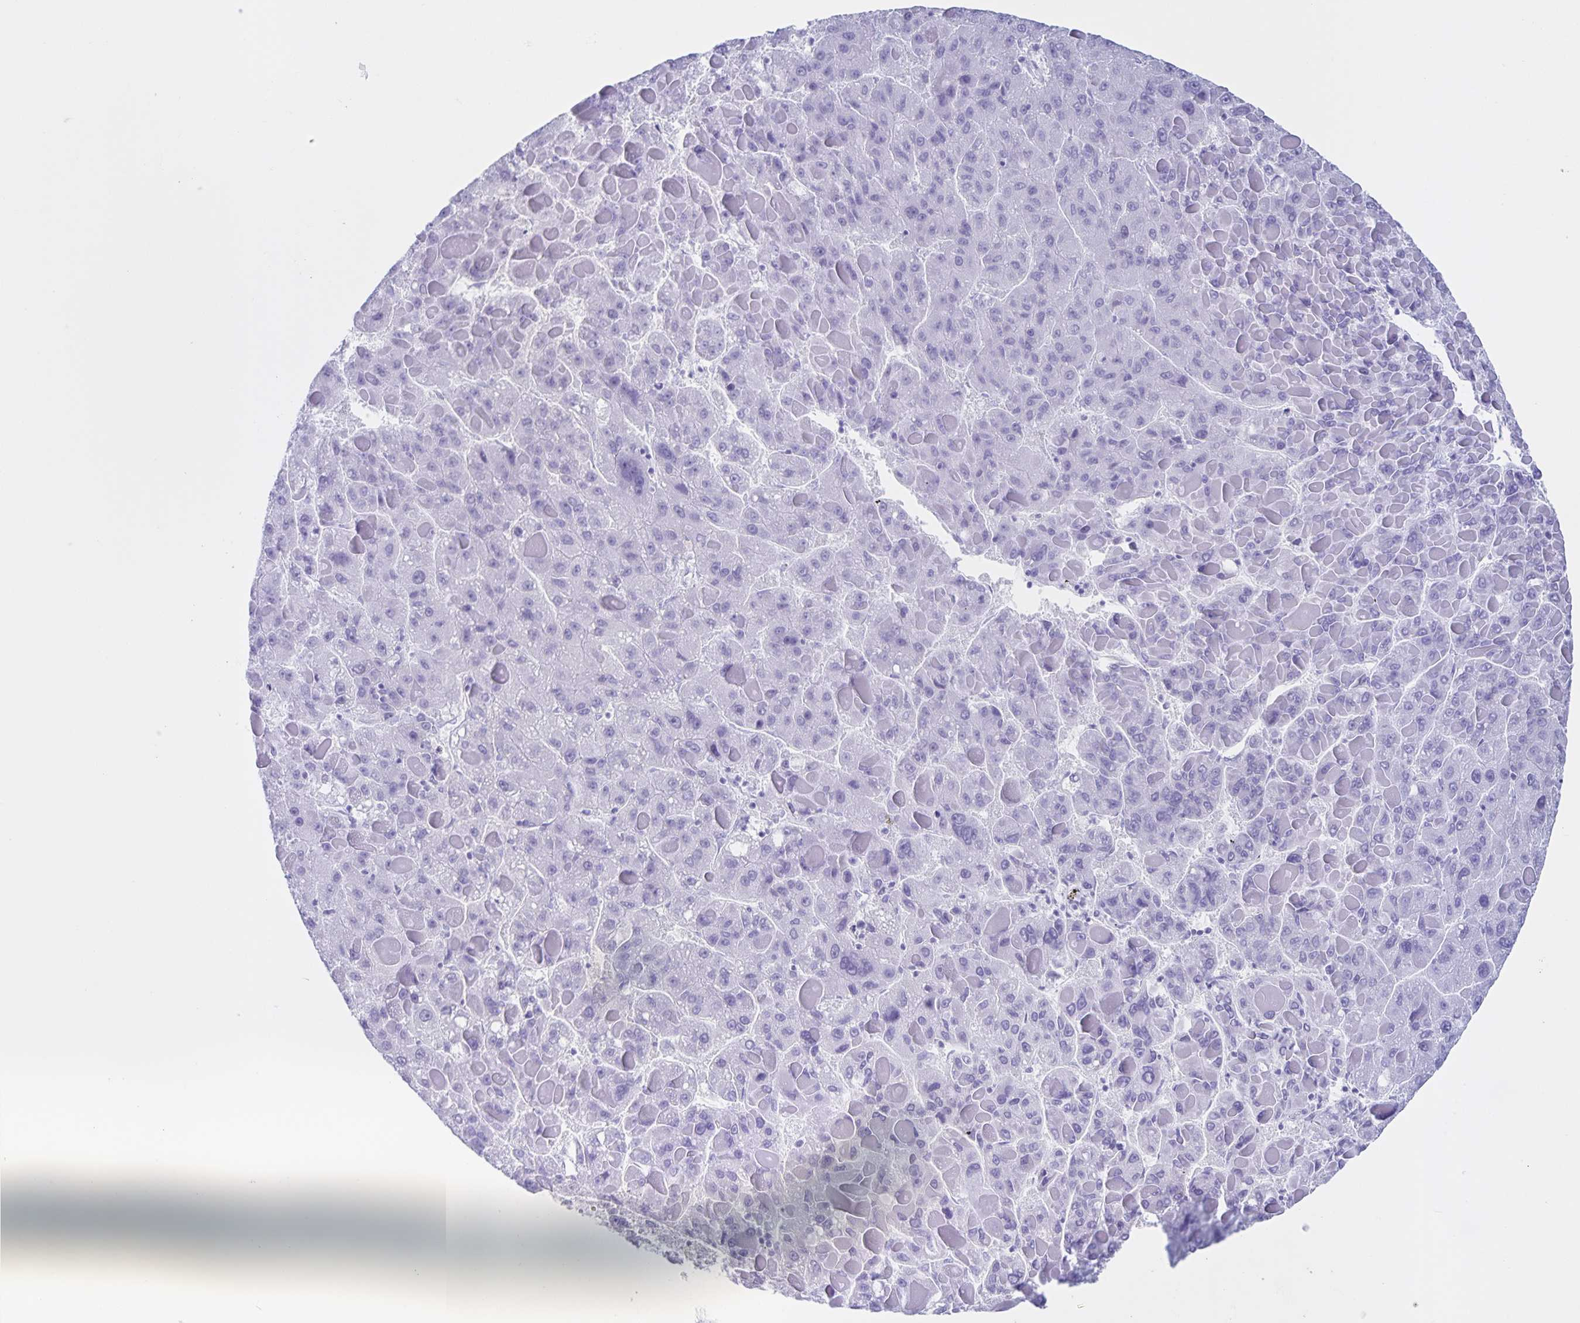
{"staining": {"intensity": "negative", "quantity": "none", "location": "none"}, "tissue": "liver cancer", "cell_type": "Tumor cells", "image_type": "cancer", "snomed": [{"axis": "morphology", "description": "Carcinoma, Hepatocellular, NOS"}, {"axis": "topography", "description": "Liver"}], "caption": "Liver cancer was stained to show a protein in brown. There is no significant positivity in tumor cells. (DAB immunohistochemistry (IHC), high magnification).", "gene": "C12orf56", "patient": {"sex": "female", "age": 82}}